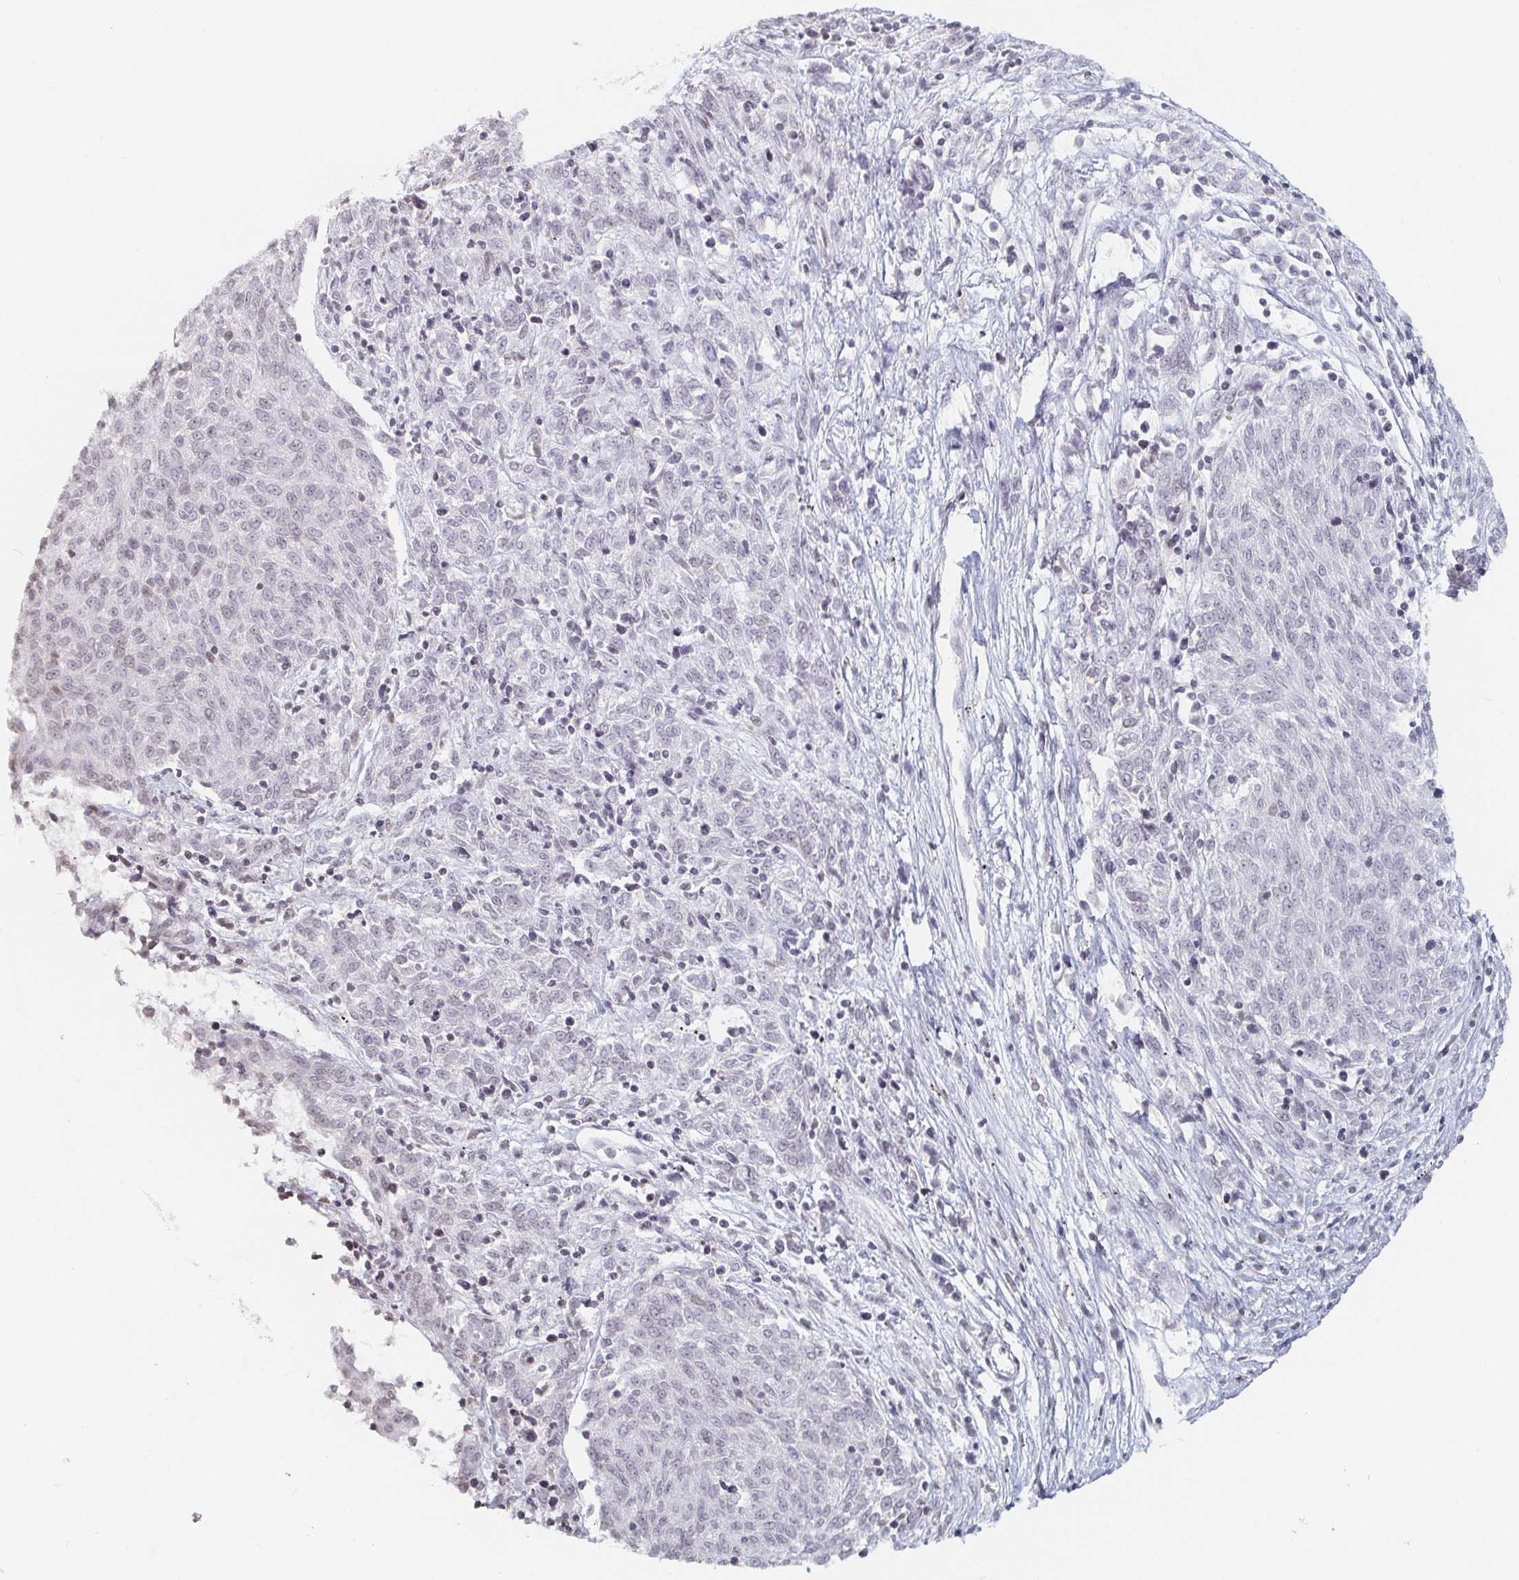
{"staining": {"intensity": "negative", "quantity": "none", "location": "none"}, "tissue": "melanoma", "cell_type": "Tumor cells", "image_type": "cancer", "snomed": [{"axis": "morphology", "description": "Malignant melanoma, NOS"}, {"axis": "topography", "description": "Skin"}], "caption": "Histopathology image shows no protein expression in tumor cells of malignant melanoma tissue.", "gene": "NME9", "patient": {"sex": "female", "age": 72}}